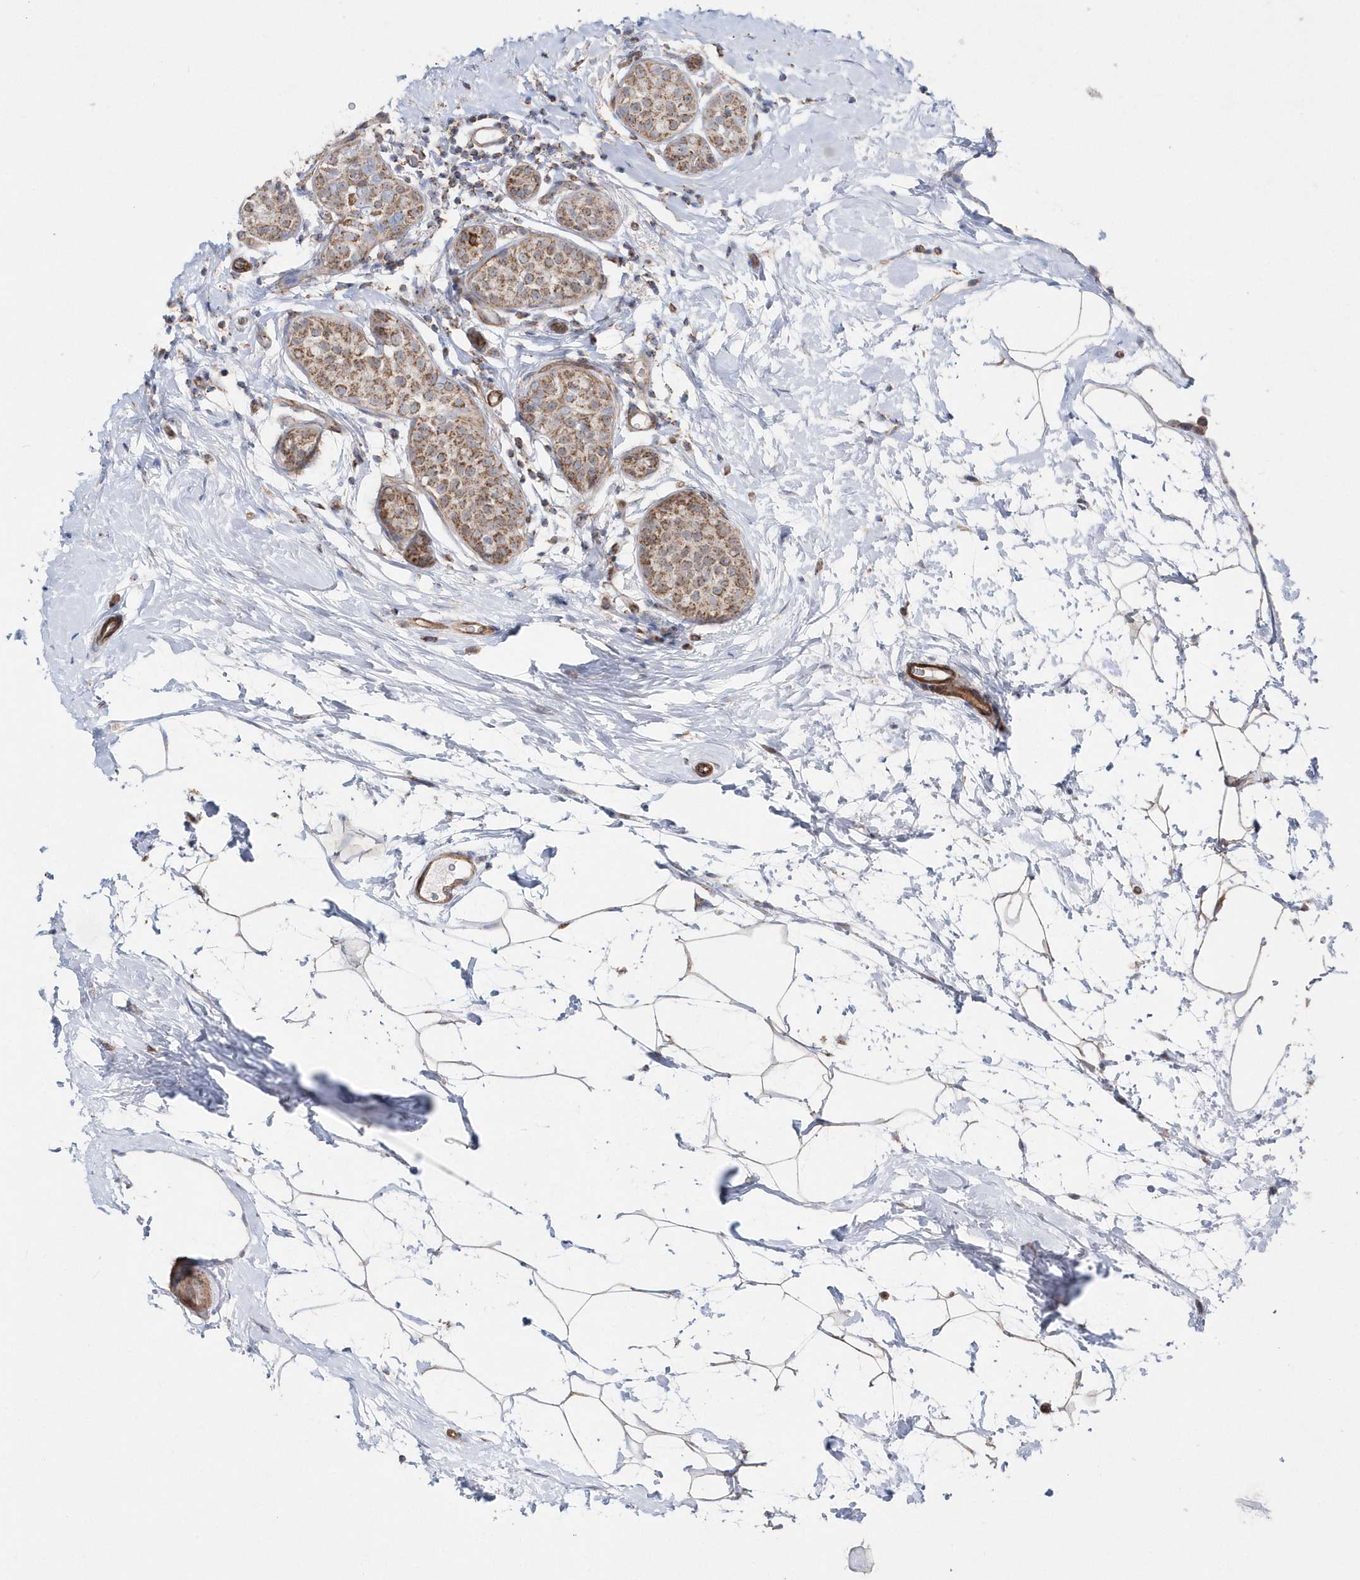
{"staining": {"intensity": "moderate", "quantity": ">75%", "location": "cytoplasmic/membranous"}, "tissue": "breast cancer", "cell_type": "Tumor cells", "image_type": "cancer", "snomed": [{"axis": "morphology", "description": "Lobular carcinoma, in situ"}, {"axis": "morphology", "description": "Lobular carcinoma"}, {"axis": "topography", "description": "Breast"}], "caption": "Breast cancer (lobular carcinoma in situ) was stained to show a protein in brown. There is medium levels of moderate cytoplasmic/membranous positivity in approximately >75% of tumor cells.", "gene": "OPA1", "patient": {"sex": "female", "age": 41}}